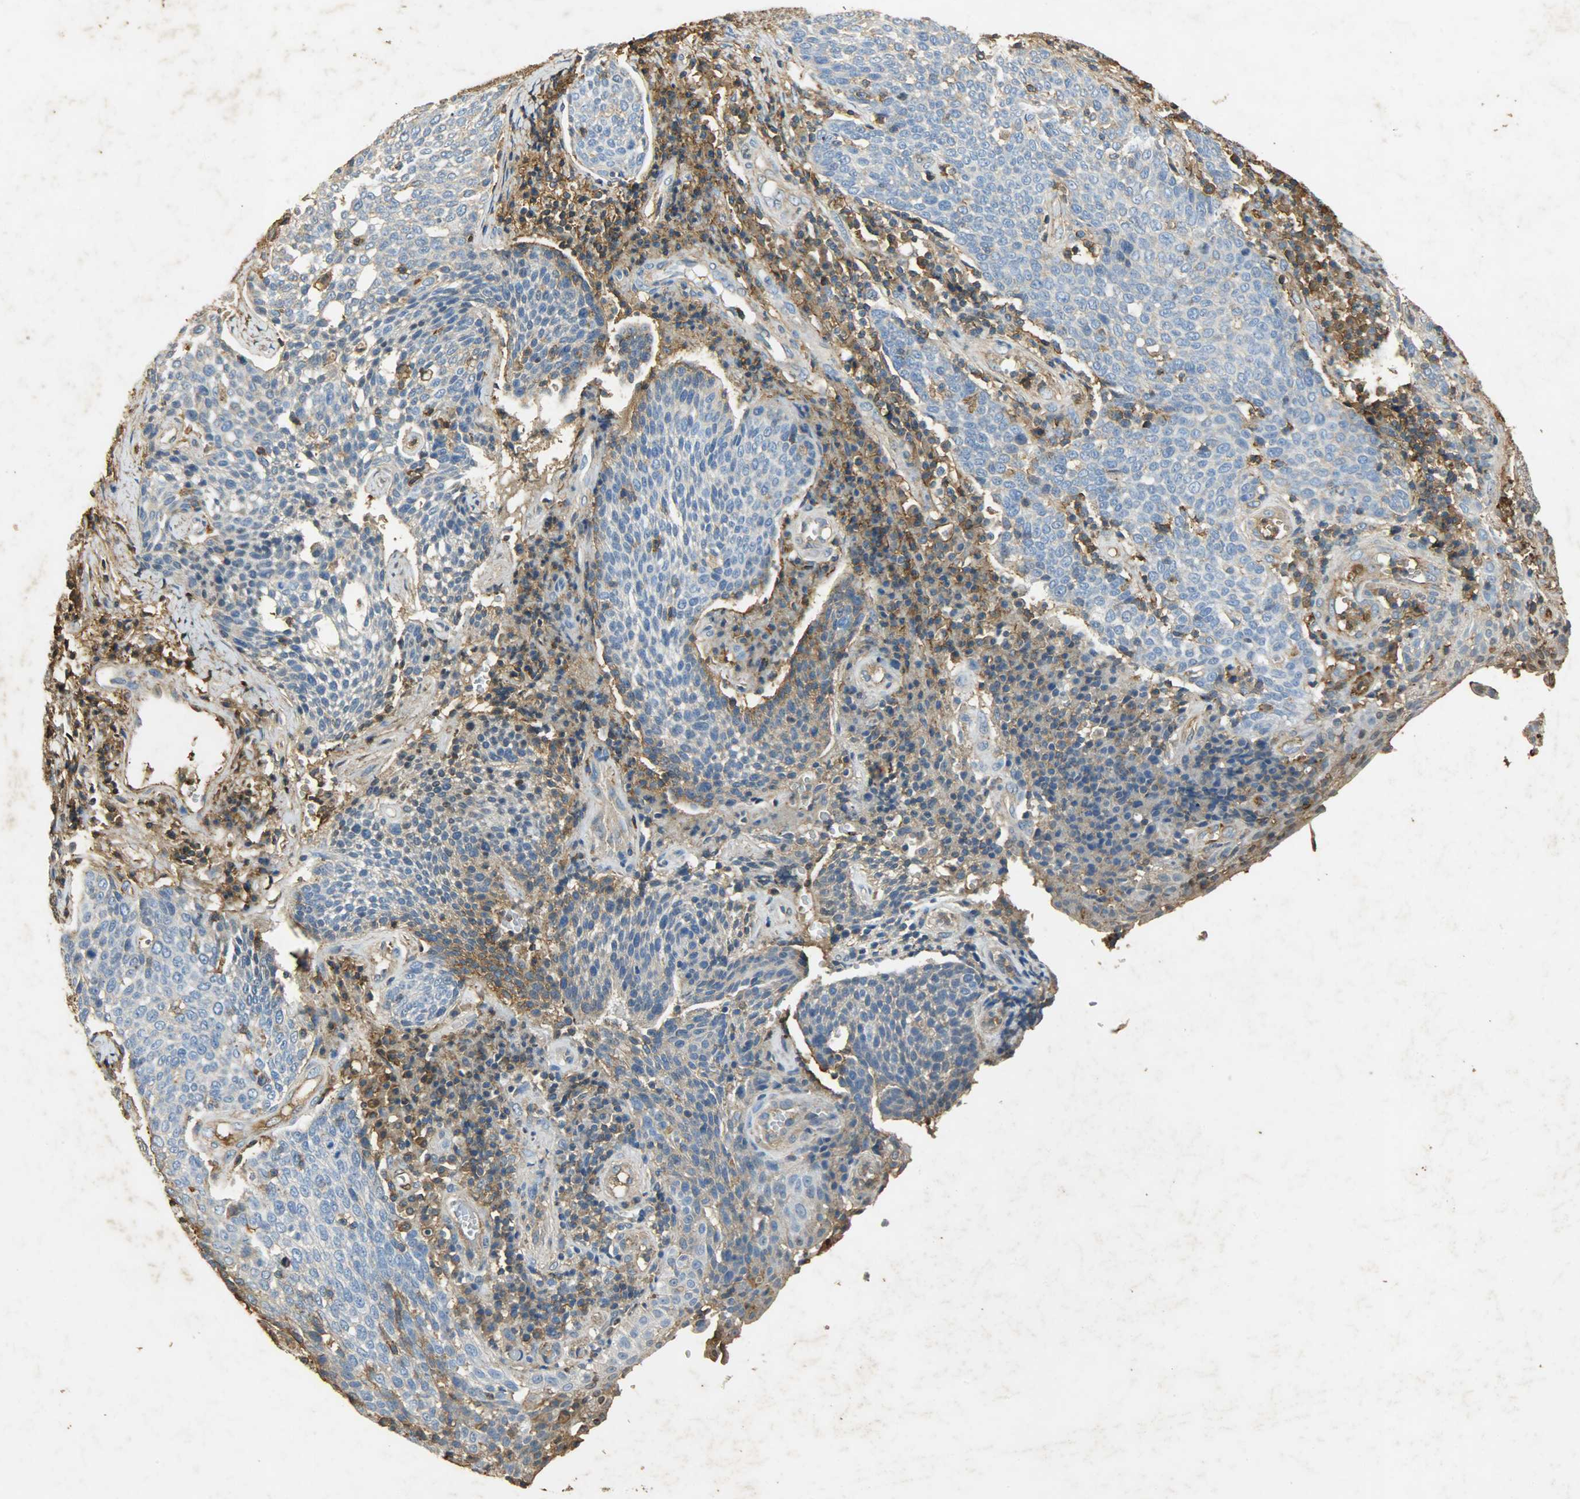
{"staining": {"intensity": "weak", "quantity": ">75%", "location": "cytoplasmic/membranous"}, "tissue": "cervical cancer", "cell_type": "Tumor cells", "image_type": "cancer", "snomed": [{"axis": "morphology", "description": "Squamous cell carcinoma, NOS"}, {"axis": "topography", "description": "Cervix"}], "caption": "This micrograph exhibits immunohistochemistry staining of human cervical cancer, with low weak cytoplasmic/membranous positivity in approximately >75% of tumor cells.", "gene": "ANXA6", "patient": {"sex": "female", "age": 34}}